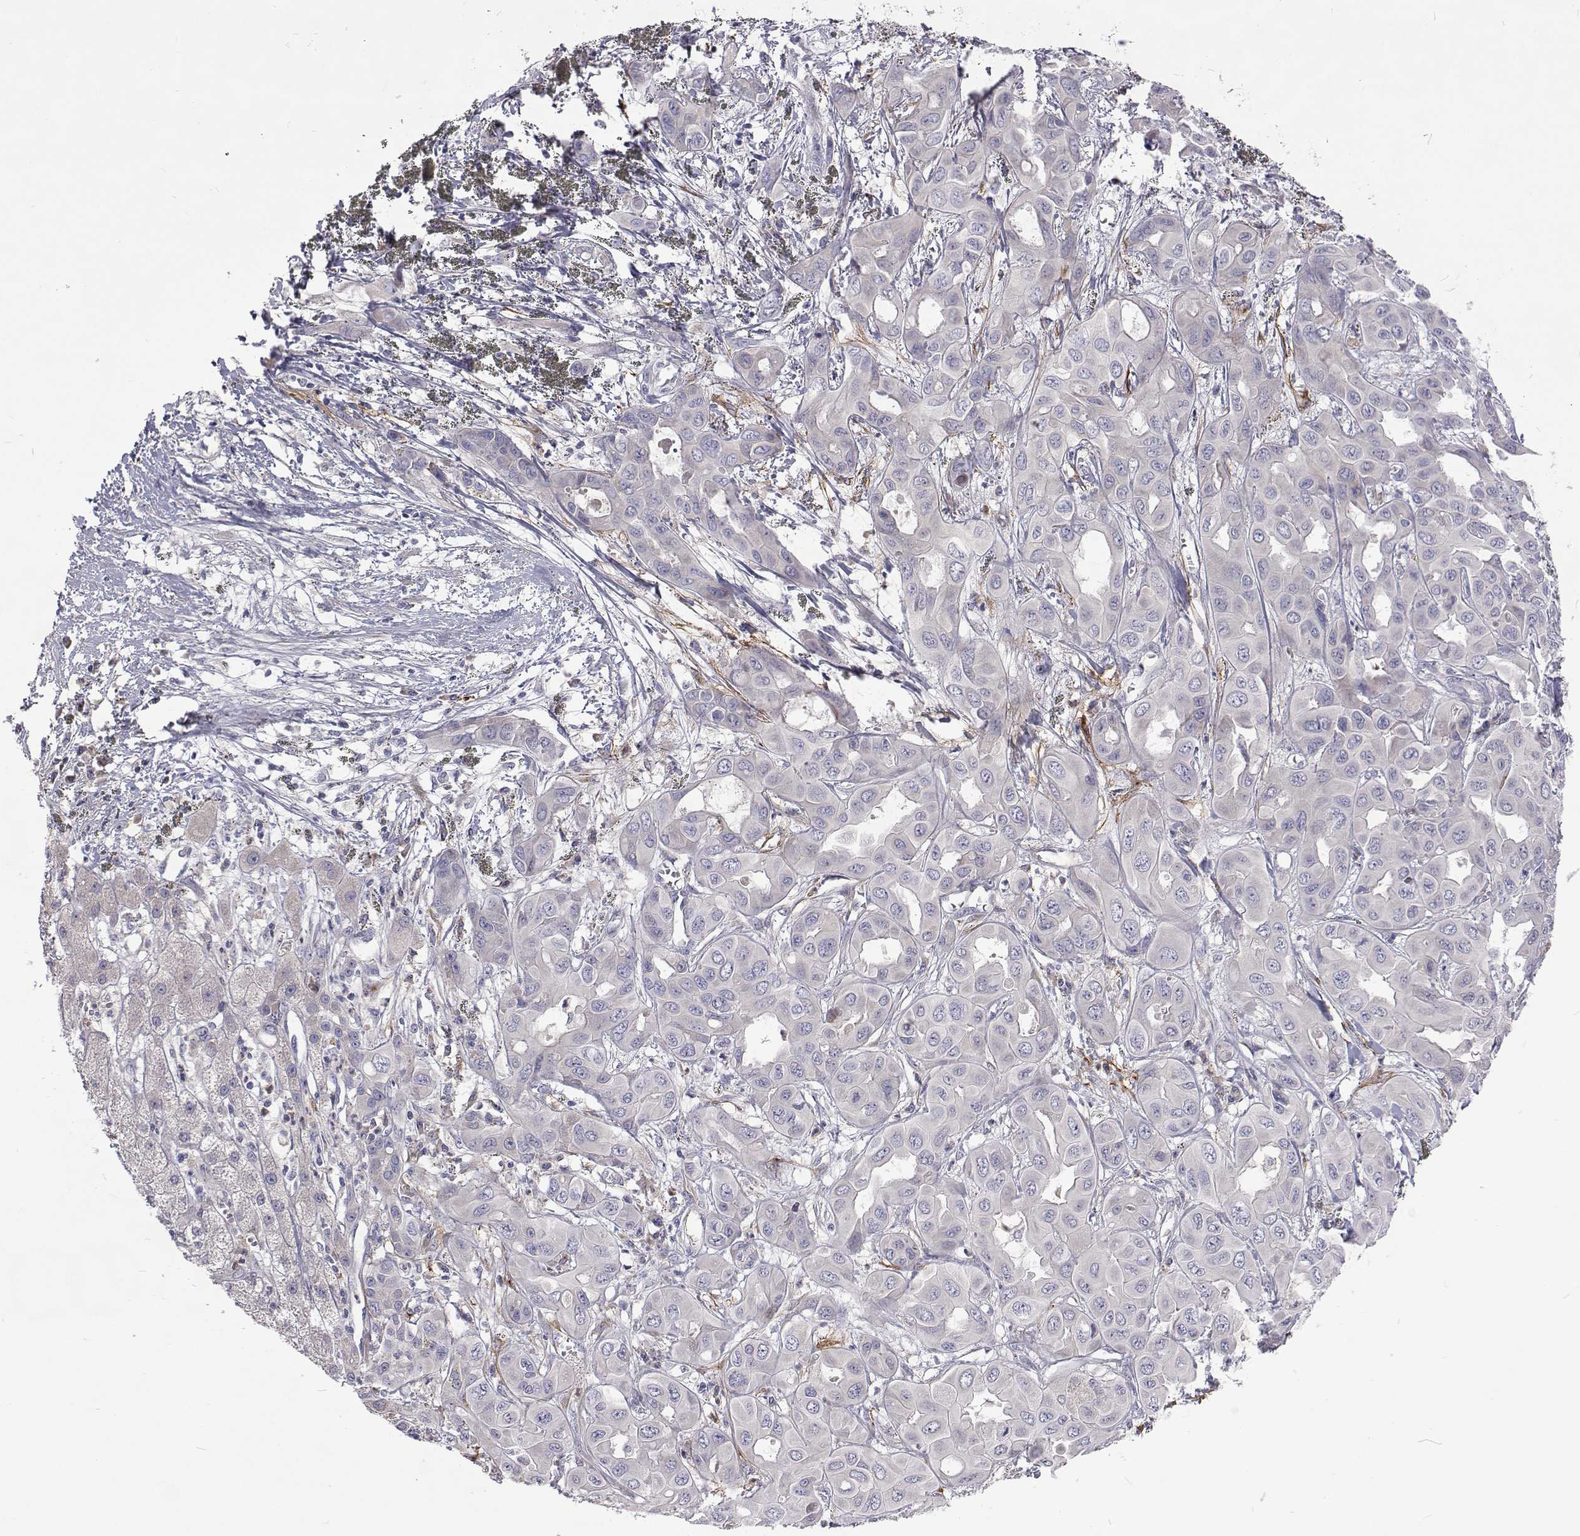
{"staining": {"intensity": "negative", "quantity": "none", "location": "none"}, "tissue": "liver cancer", "cell_type": "Tumor cells", "image_type": "cancer", "snomed": [{"axis": "morphology", "description": "Cholangiocarcinoma"}, {"axis": "topography", "description": "Liver"}], "caption": "DAB (3,3'-diaminobenzidine) immunohistochemical staining of liver cancer displays no significant expression in tumor cells.", "gene": "NPR3", "patient": {"sex": "female", "age": 60}}